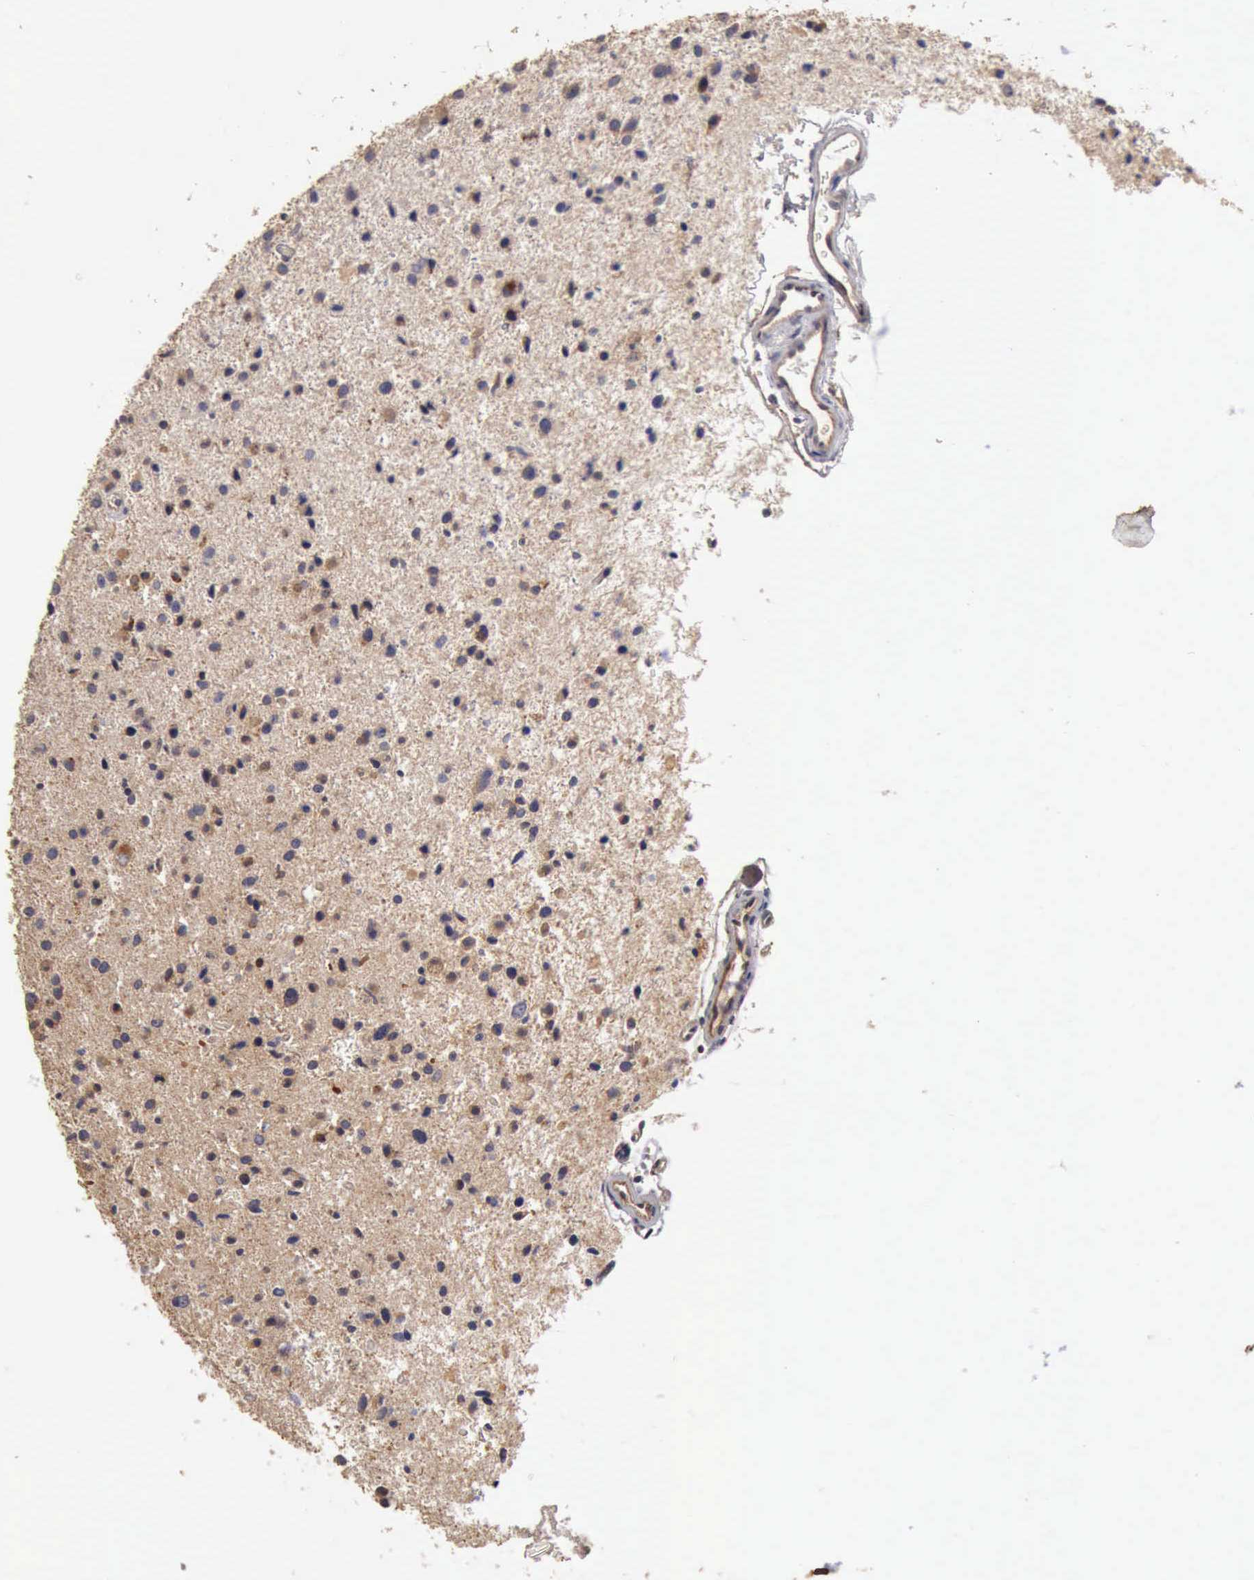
{"staining": {"intensity": "negative", "quantity": "none", "location": "none"}, "tissue": "glioma", "cell_type": "Tumor cells", "image_type": "cancer", "snomed": [{"axis": "morphology", "description": "Glioma, malignant, Low grade"}, {"axis": "topography", "description": "Brain"}], "caption": "IHC photomicrograph of human malignant low-grade glioma stained for a protein (brown), which exhibits no staining in tumor cells.", "gene": "BMX", "patient": {"sex": "female", "age": 46}}